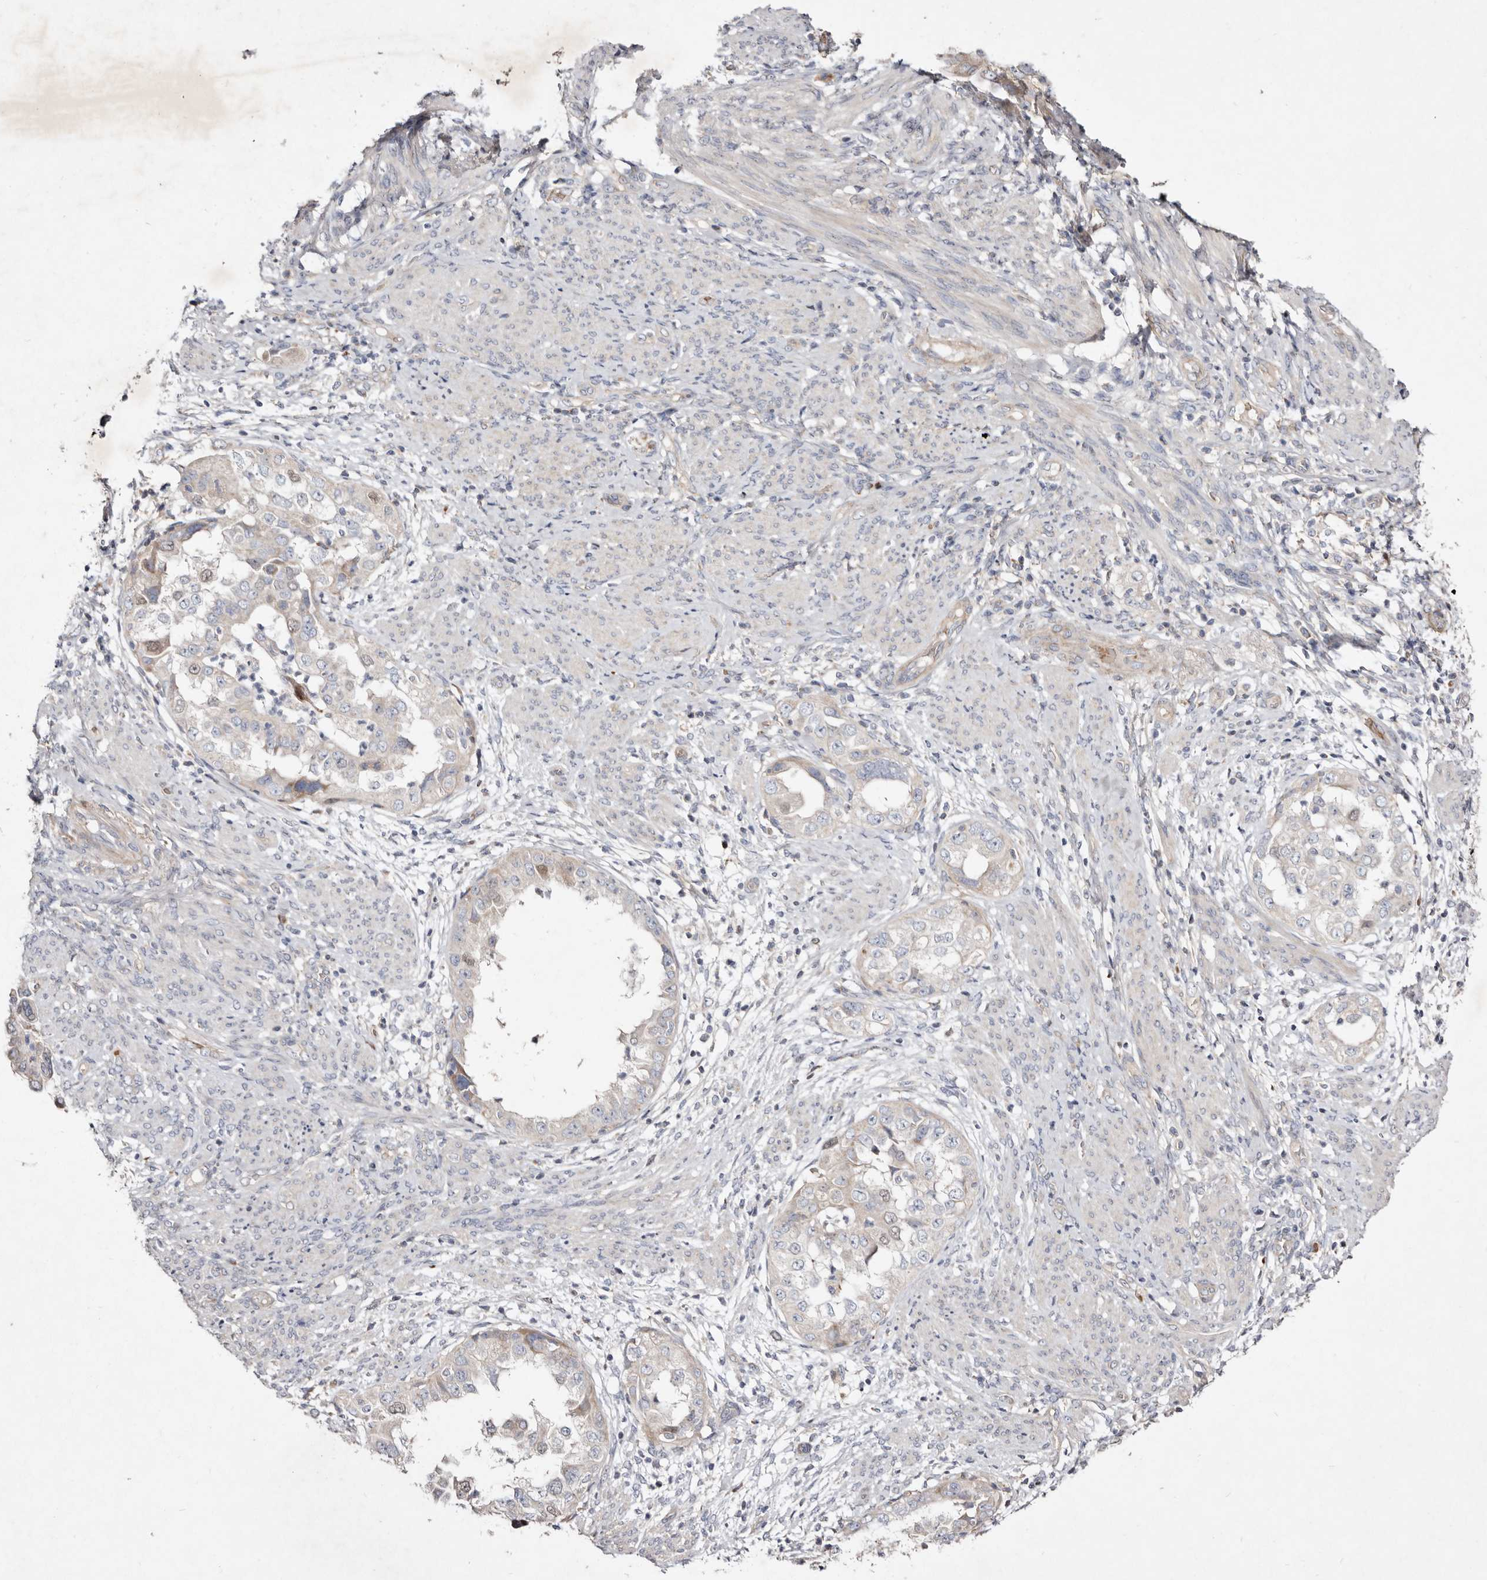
{"staining": {"intensity": "negative", "quantity": "none", "location": "none"}, "tissue": "endometrial cancer", "cell_type": "Tumor cells", "image_type": "cancer", "snomed": [{"axis": "morphology", "description": "Adenocarcinoma, NOS"}, {"axis": "topography", "description": "Endometrium"}], "caption": "The micrograph shows no staining of tumor cells in endometrial adenocarcinoma.", "gene": "SLC25A20", "patient": {"sex": "female", "age": 85}}